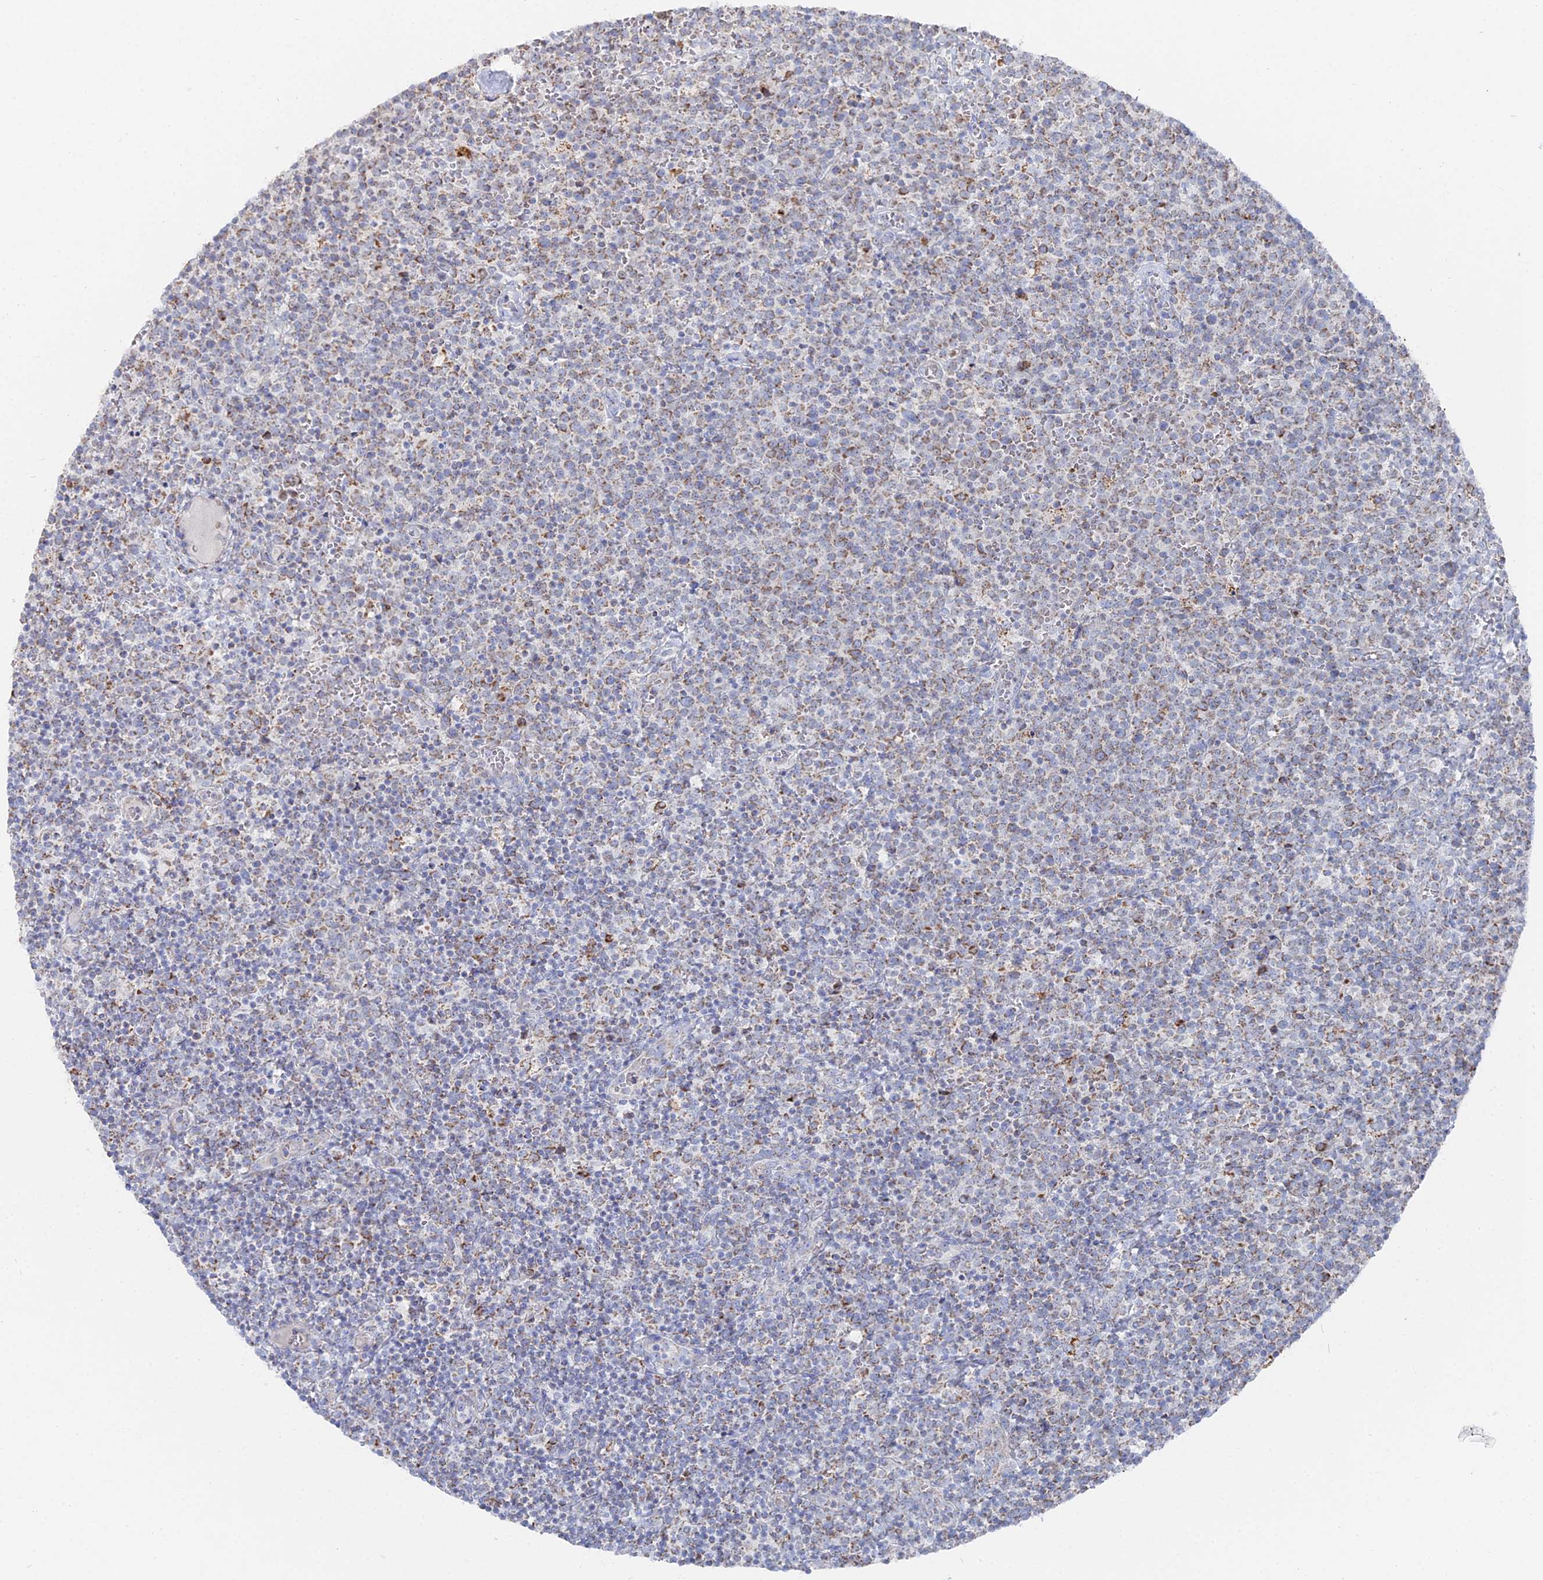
{"staining": {"intensity": "moderate", "quantity": "25%-75%", "location": "cytoplasmic/membranous"}, "tissue": "lymphoma", "cell_type": "Tumor cells", "image_type": "cancer", "snomed": [{"axis": "morphology", "description": "Malignant lymphoma, non-Hodgkin's type, High grade"}, {"axis": "topography", "description": "Lymph node"}], "caption": "Malignant lymphoma, non-Hodgkin's type (high-grade) stained for a protein demonstrates moderate cytoplasmic/membranous positivity in tumor cells. (Brightfield microscopy of DAB IHC at high magnification).", "gene": "MPC1", "patient": {"sex": "male", "age": 61}}